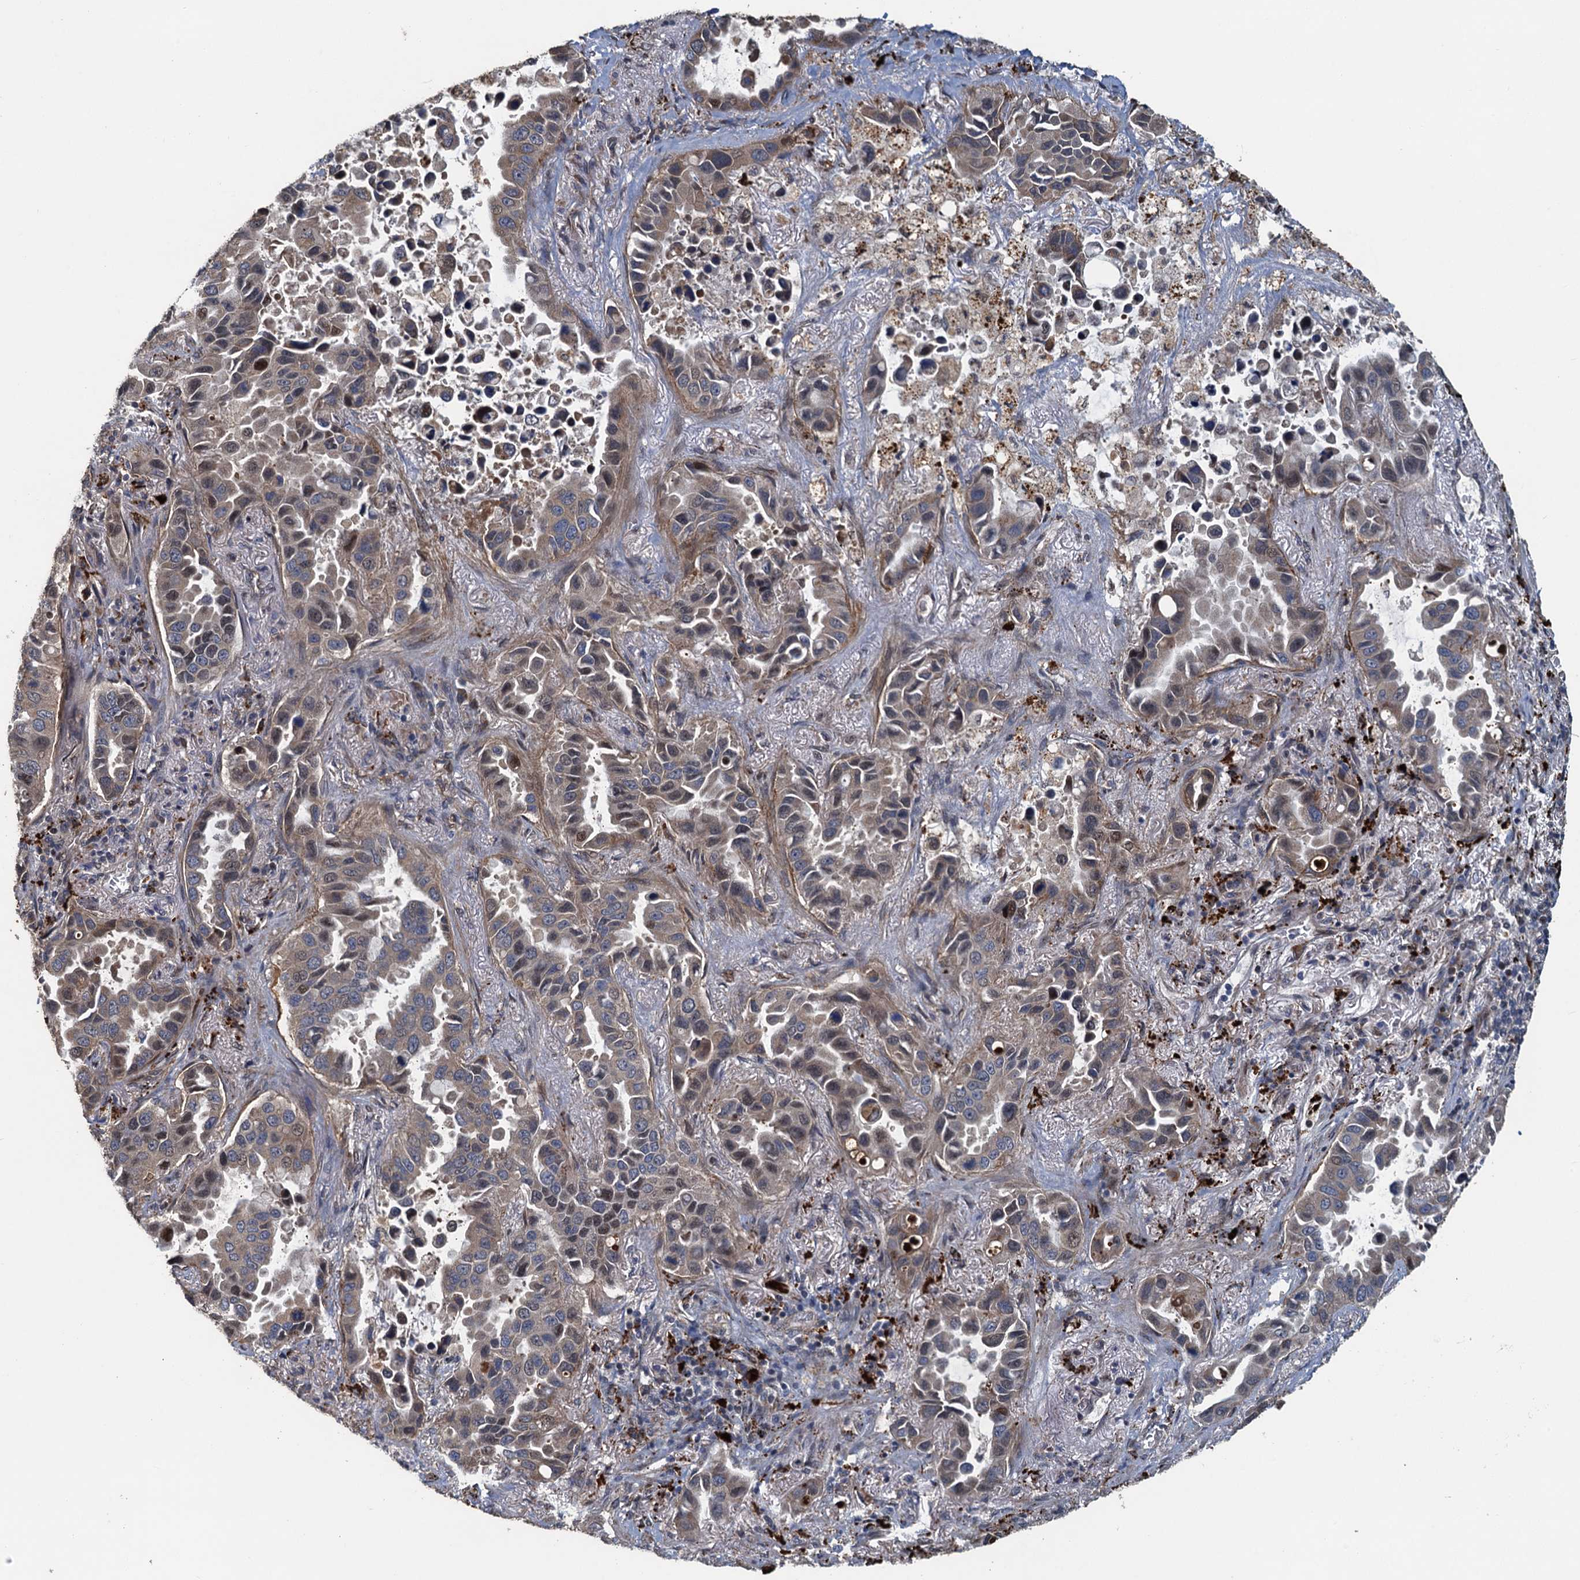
{"staining": {"intensity": "weak", "quantity": "25%-75%", "location": "cytoplasmic/membranous,nuclear"}, "tissue": "lung cancer", "cell_type": "Tumor cells", "image_type": "cancer", "snomed": [{"axis": "morphology", "description": "Adenocarcinoma, NOS"}, {"axis": "topography", "description": "Lung"}], "caption": "Lung cancer tissue demonstrates weak cytoplasmic/membranous and nuclear positivity in about 25%-75% of tumor cells", "gene": "AGRN", "patient": {"sex": "male", "age": 64}}